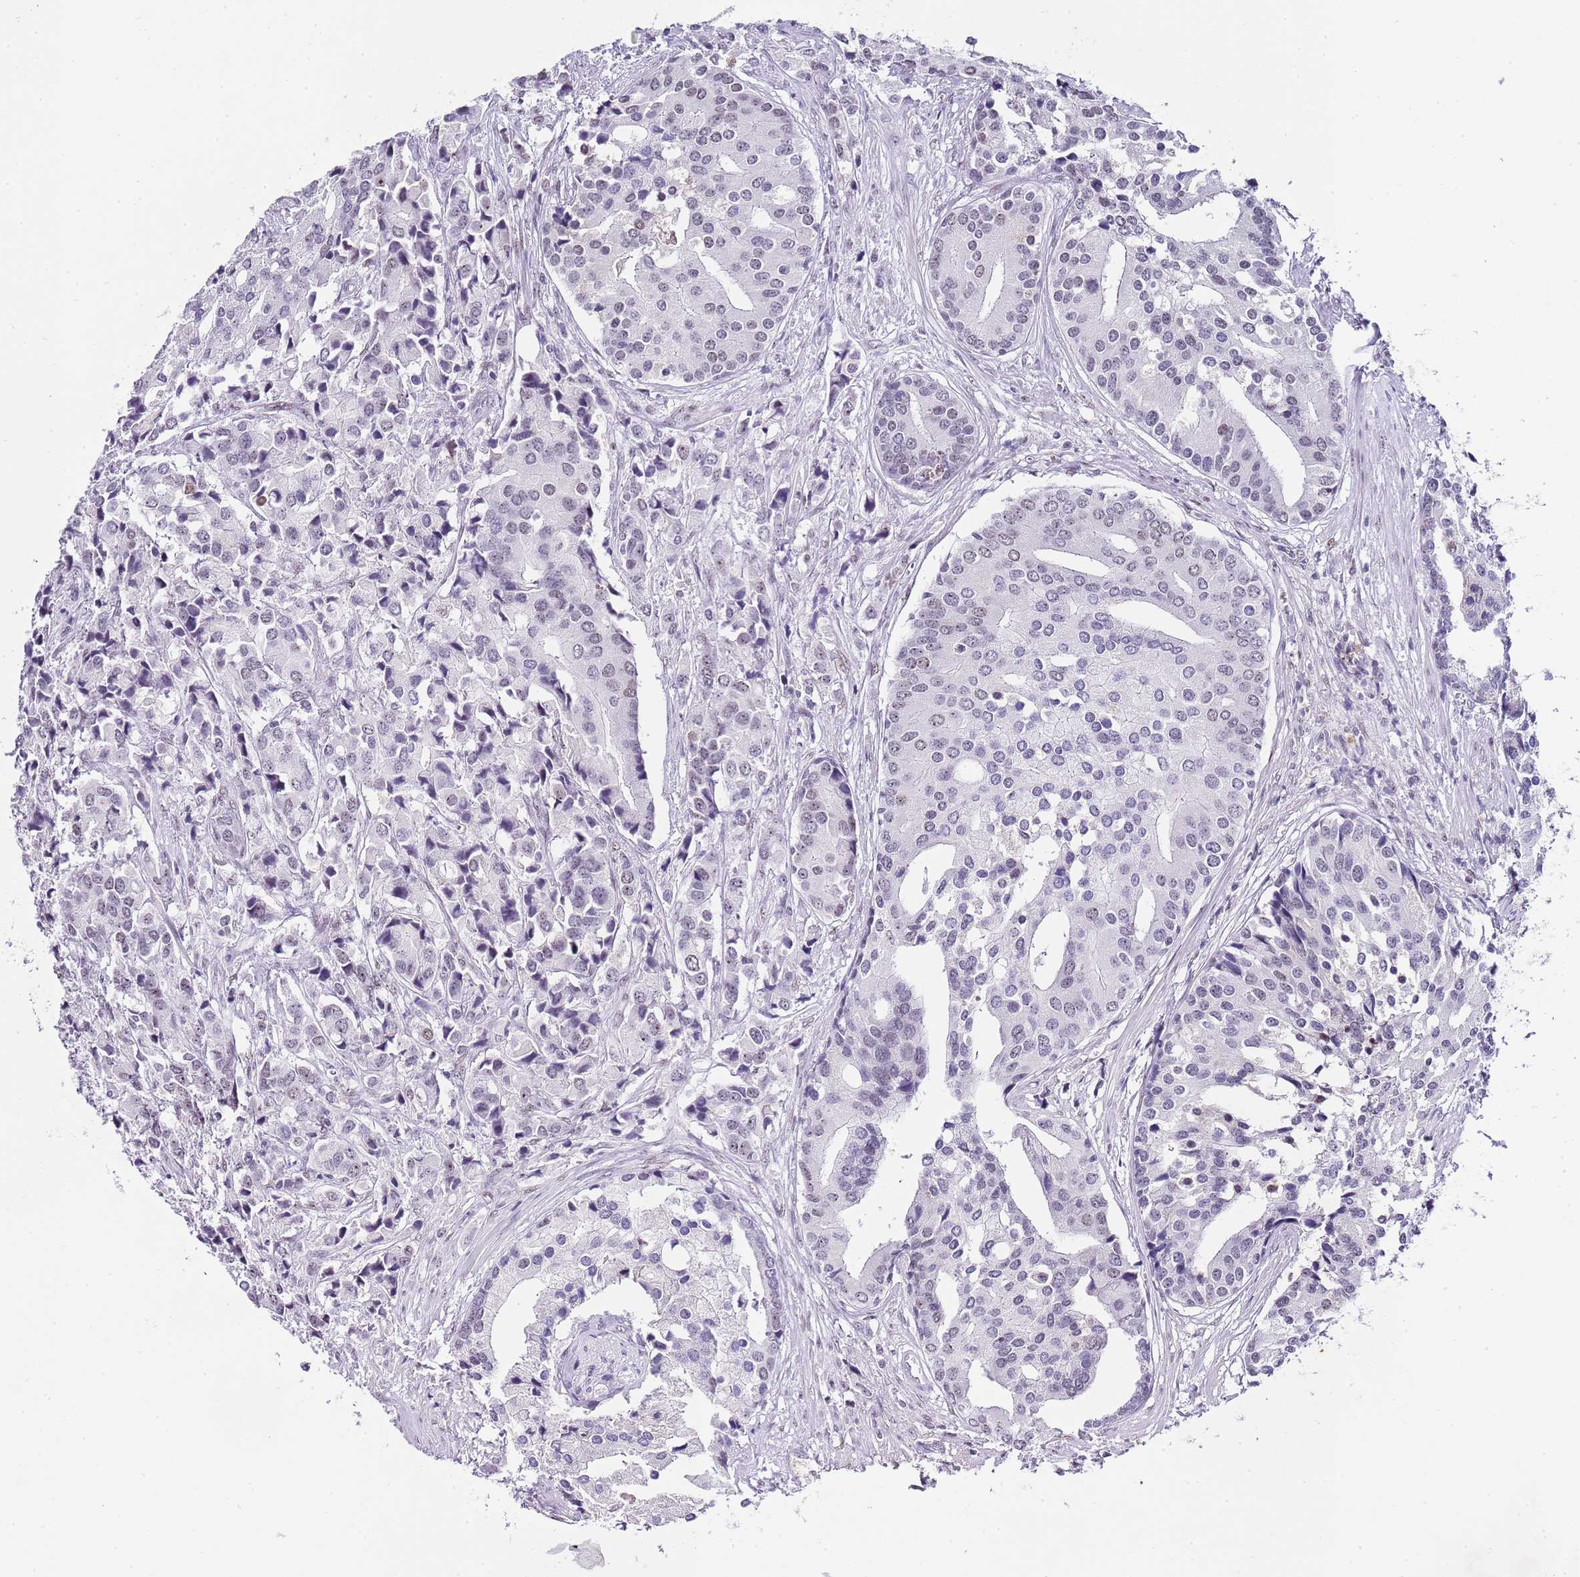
{"staining": {"intensity": "negative", "quantity": "none", "location": "none"}, "tissue": "prostate cancer", "cell_type": "Tumor cells", "image_type": "cancer", "snomed": [{"axis": "morphology", "description": "Adenocarcinoma, High grade"}, {"axis": "topography", "description": "Prostate"}], "caption": "Immunohistochemistry (IHC) histopathology image of prostate cancer (adenocarcinoma (high-grade)) stained for a protein (brown), which demonstrates no expression in tumor cells. (DAB immunohistochemistry (IHC), high magnification).", "gene": "NOP56", "patient": {"sex": "male", "age": 62}}